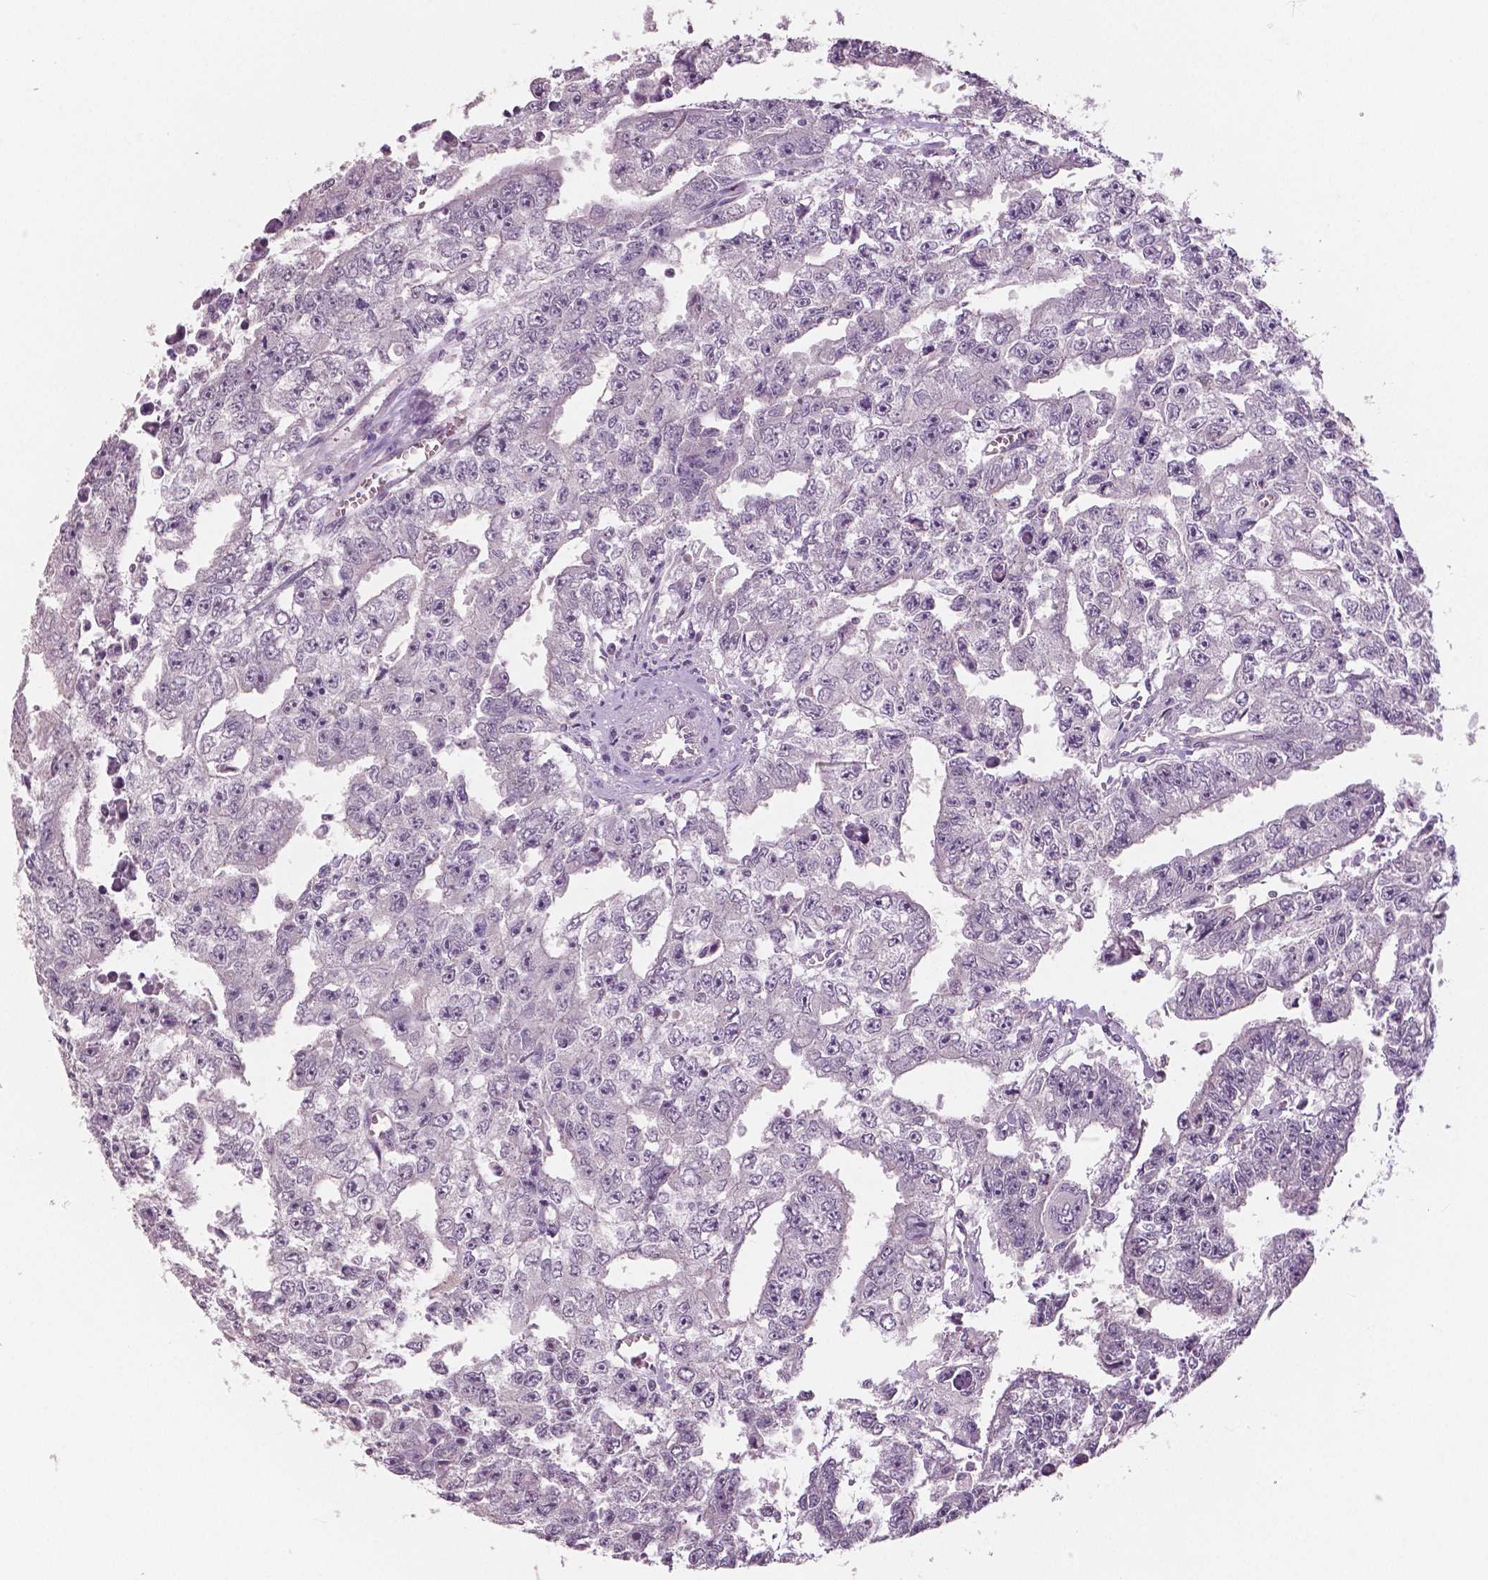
{"staining": {"intensity": "negative", "quantity": "none", "location": "none"}, "tissue": "testis cancer", "cell_type": "Tumor cells", "image_type": "cancer", "snomed": [{"axis": "morphology", "description": "Carcinoma, Embryonal, NOS"}, {"axis": "morphology", "description": "Teratoma, malignant, NOS"}, {"axis": "topography", "description": "Testis"}], "caption": "Immunohistochemistry (IHC) image of testis embryonal carcinoma stained for a protein (brown), which exhibits no staining in tumor cells.", "gene": "NECAB1", "patient": {"sex": "male", "age": 24}}